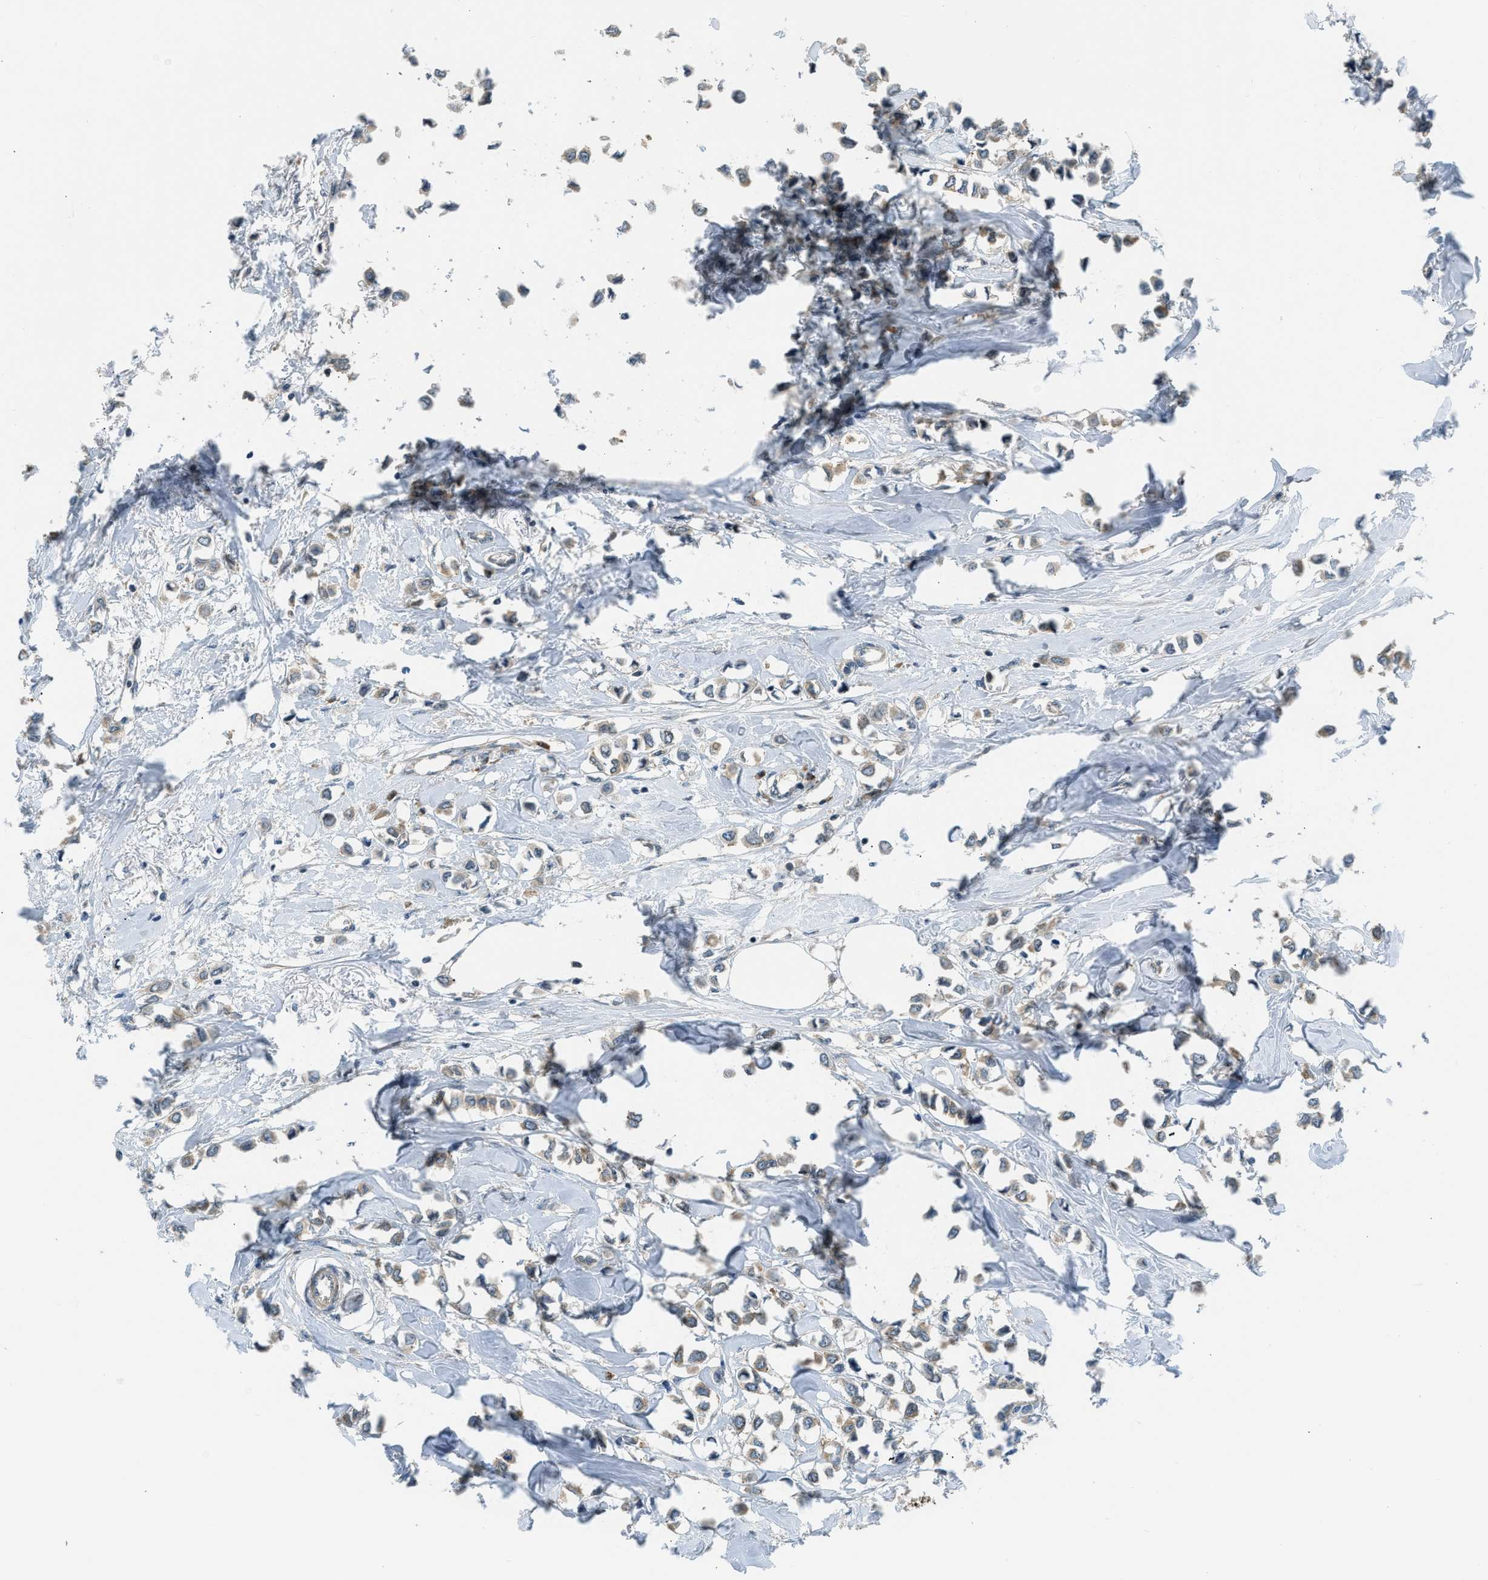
{"staining": {"intensity": "weak", "quantity": "25%-75%", "location": "cytoplasmic/membranous"}, "tissue": "breast cancer", "cell_type": "Tumor cells", "image_type": "cancer", "snomed": [{"axis": "morphology", "description": "Lobular carcinoma"}, {"axis": "topography", "description": "Breast"}], "caption": "A low amount of weak cytoplasmic/membranous positivity is appreciated in approximately 25%-75% of tumor cells in breast cancer (lobular carcinoma) tissue. (DAB (3,3'-diaminobenzidine) = brown stain, brightfield microscopy at high magnification).", "gene": "SESN2", "patient": {"sex": "female", "age": 51}}